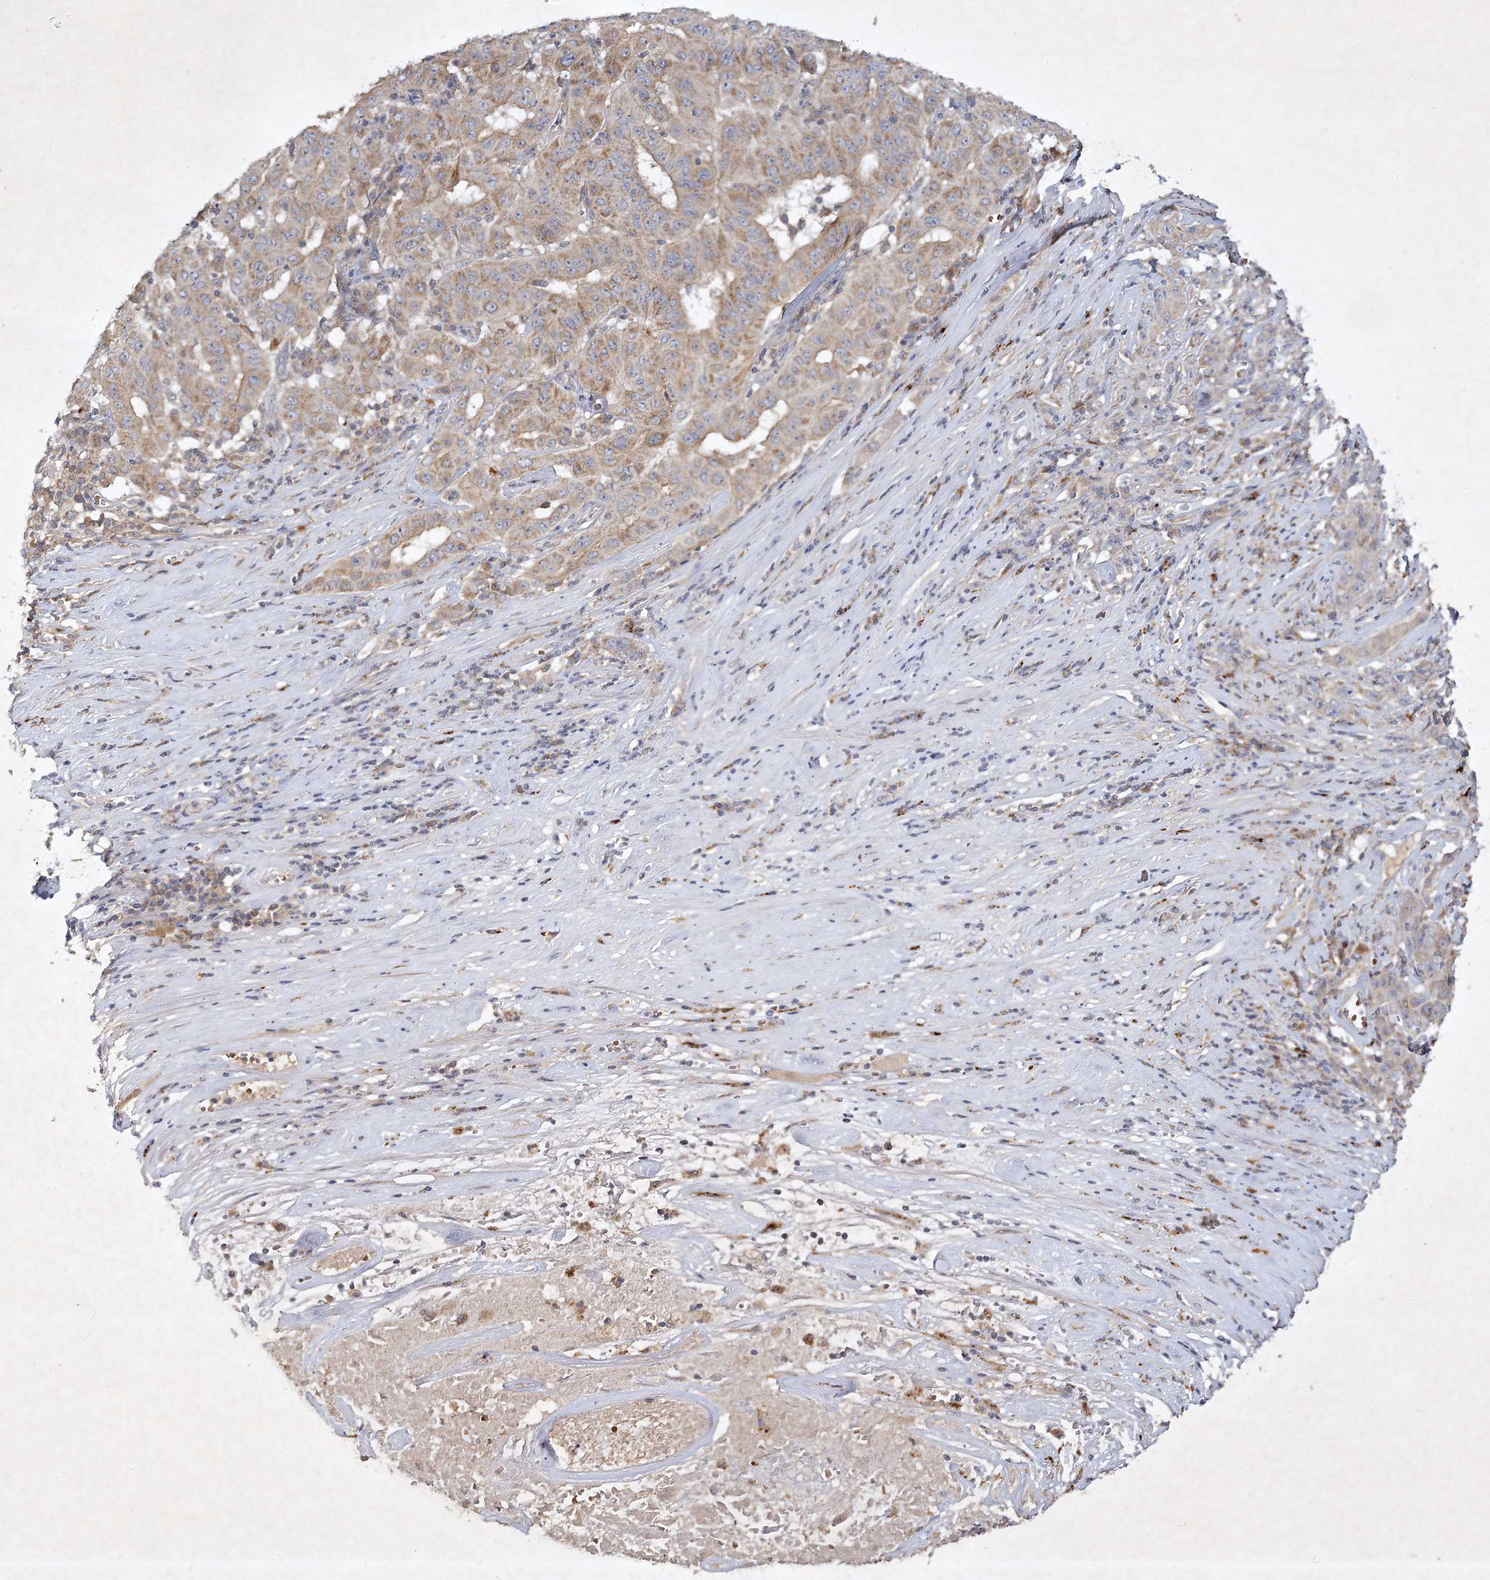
{"staining": {"intensity": "weak", "quantity": ">75%", "location": "cytoplasmic/membranous"}, "tissue": "pancreatic cancer", "cell_type": "Tumor cells", "image_type": "cancer", "snomed": [{"axis": "morphology", "description": "Adenocarcinoma, NOS"}, {"axis": "topography", "description": "Pancreas"}], "caption": "Pancreatic cancer stained with a brown dye demonstrates weak cytoplasmic/membranous positive expression in approximately >75% of tumor cells.", "gene": "PYROXD2", "patient": {"sex": "male", "age": 63}}